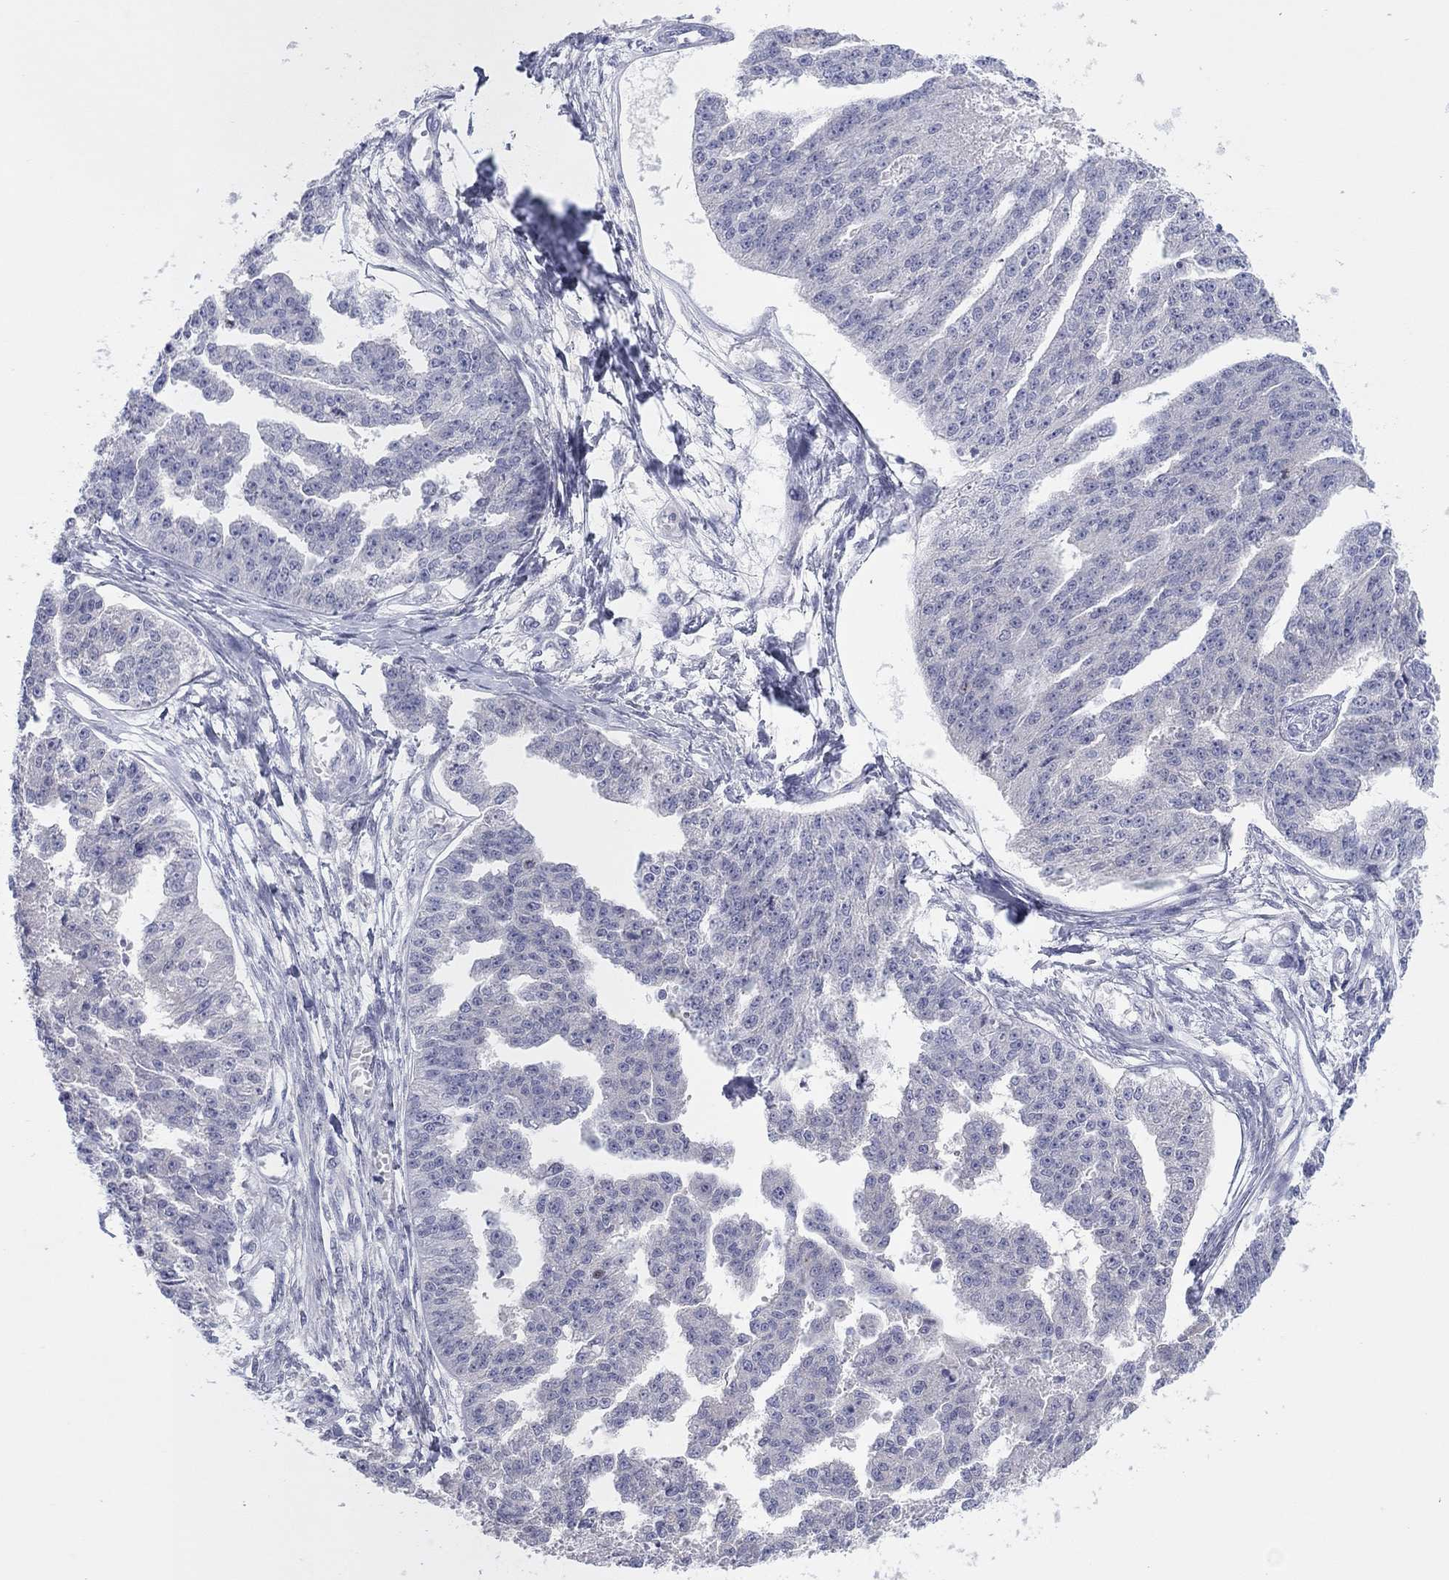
{"staining": {"intensity": "negative", "quantity": "none", "location": "none"}, "tissue": "ovarian cancer", "cell_type": "Tumor cells", "image_type": "cancer", "snomed": [{"axis": "morphology", "description": "Cystadenocarcinoma, serous, NOS"}, {"axis": "topography", "description": "Ovary"}], "caption": "The histopathology image demonstrates no staining of tumor cells in serous cystadenocarcinoma (ovarian).", "gene": "CPNE6", "patient": {"sex": "female", "age": 58}}